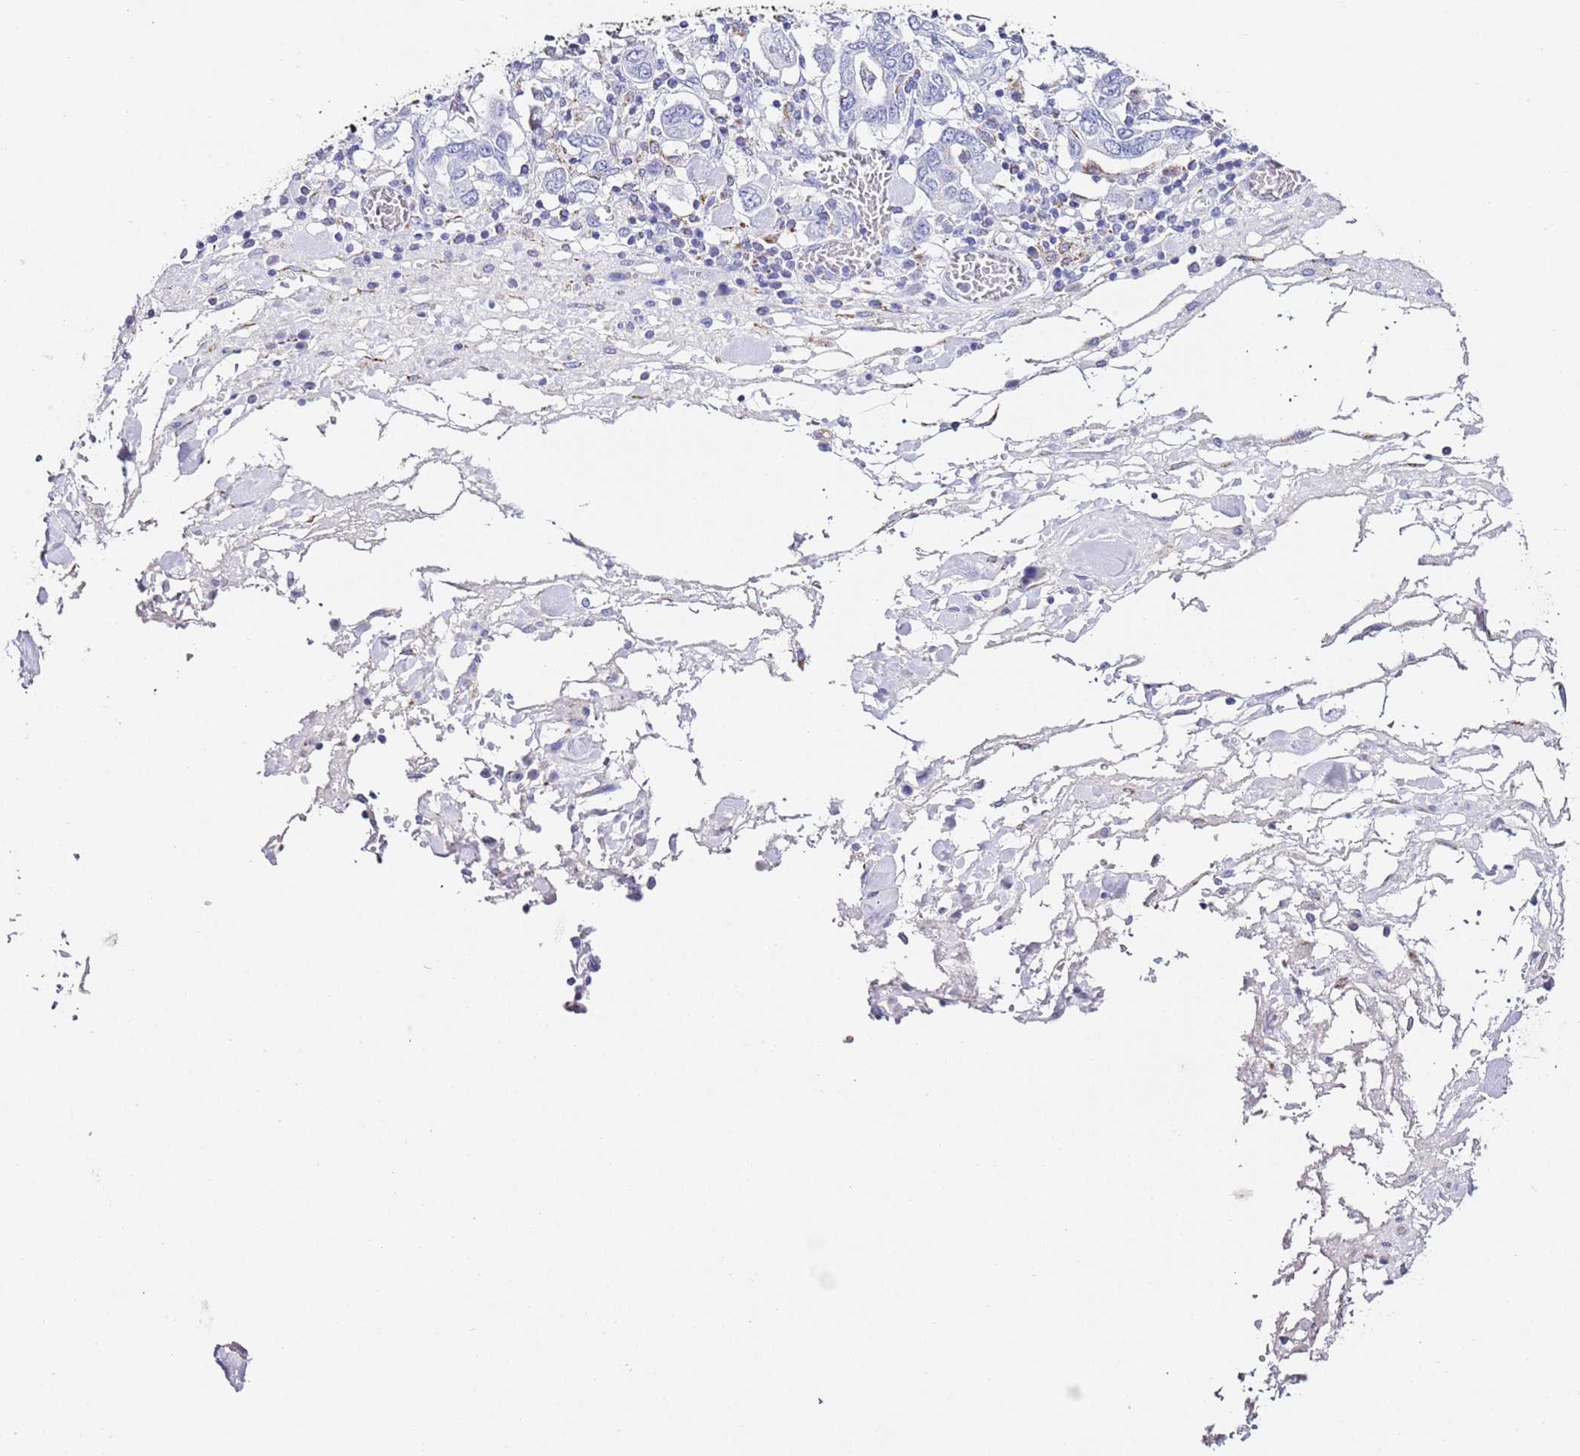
{"staining": {"intensity": "negative", "quantity": "none", "location": "none"}, "tissue": "stomach cancer", "cell_type": "Tumor cells", "image_type": "cancer", "snomed": [{"axis": "morphology", "description": "Adenocarcinoma, NOS"}, {"axis": "topography", "description": "Stomach, upper"}, {"axis": "topography", "description": "Stomach"}], "caption": "Immunohistochemistry (IHC) micrograph of neoplastic tissue: human stomach cancer (adenocarcinoma) stained with DAB reveals no significant protein expression in tumor cells. Brightfield microscopy of IHC stained with DAB (brown) and hematoxylin (blue), captured at high magnification.", "gene": "PTBP2", "patient": {"sex": "male", "age": 62}}